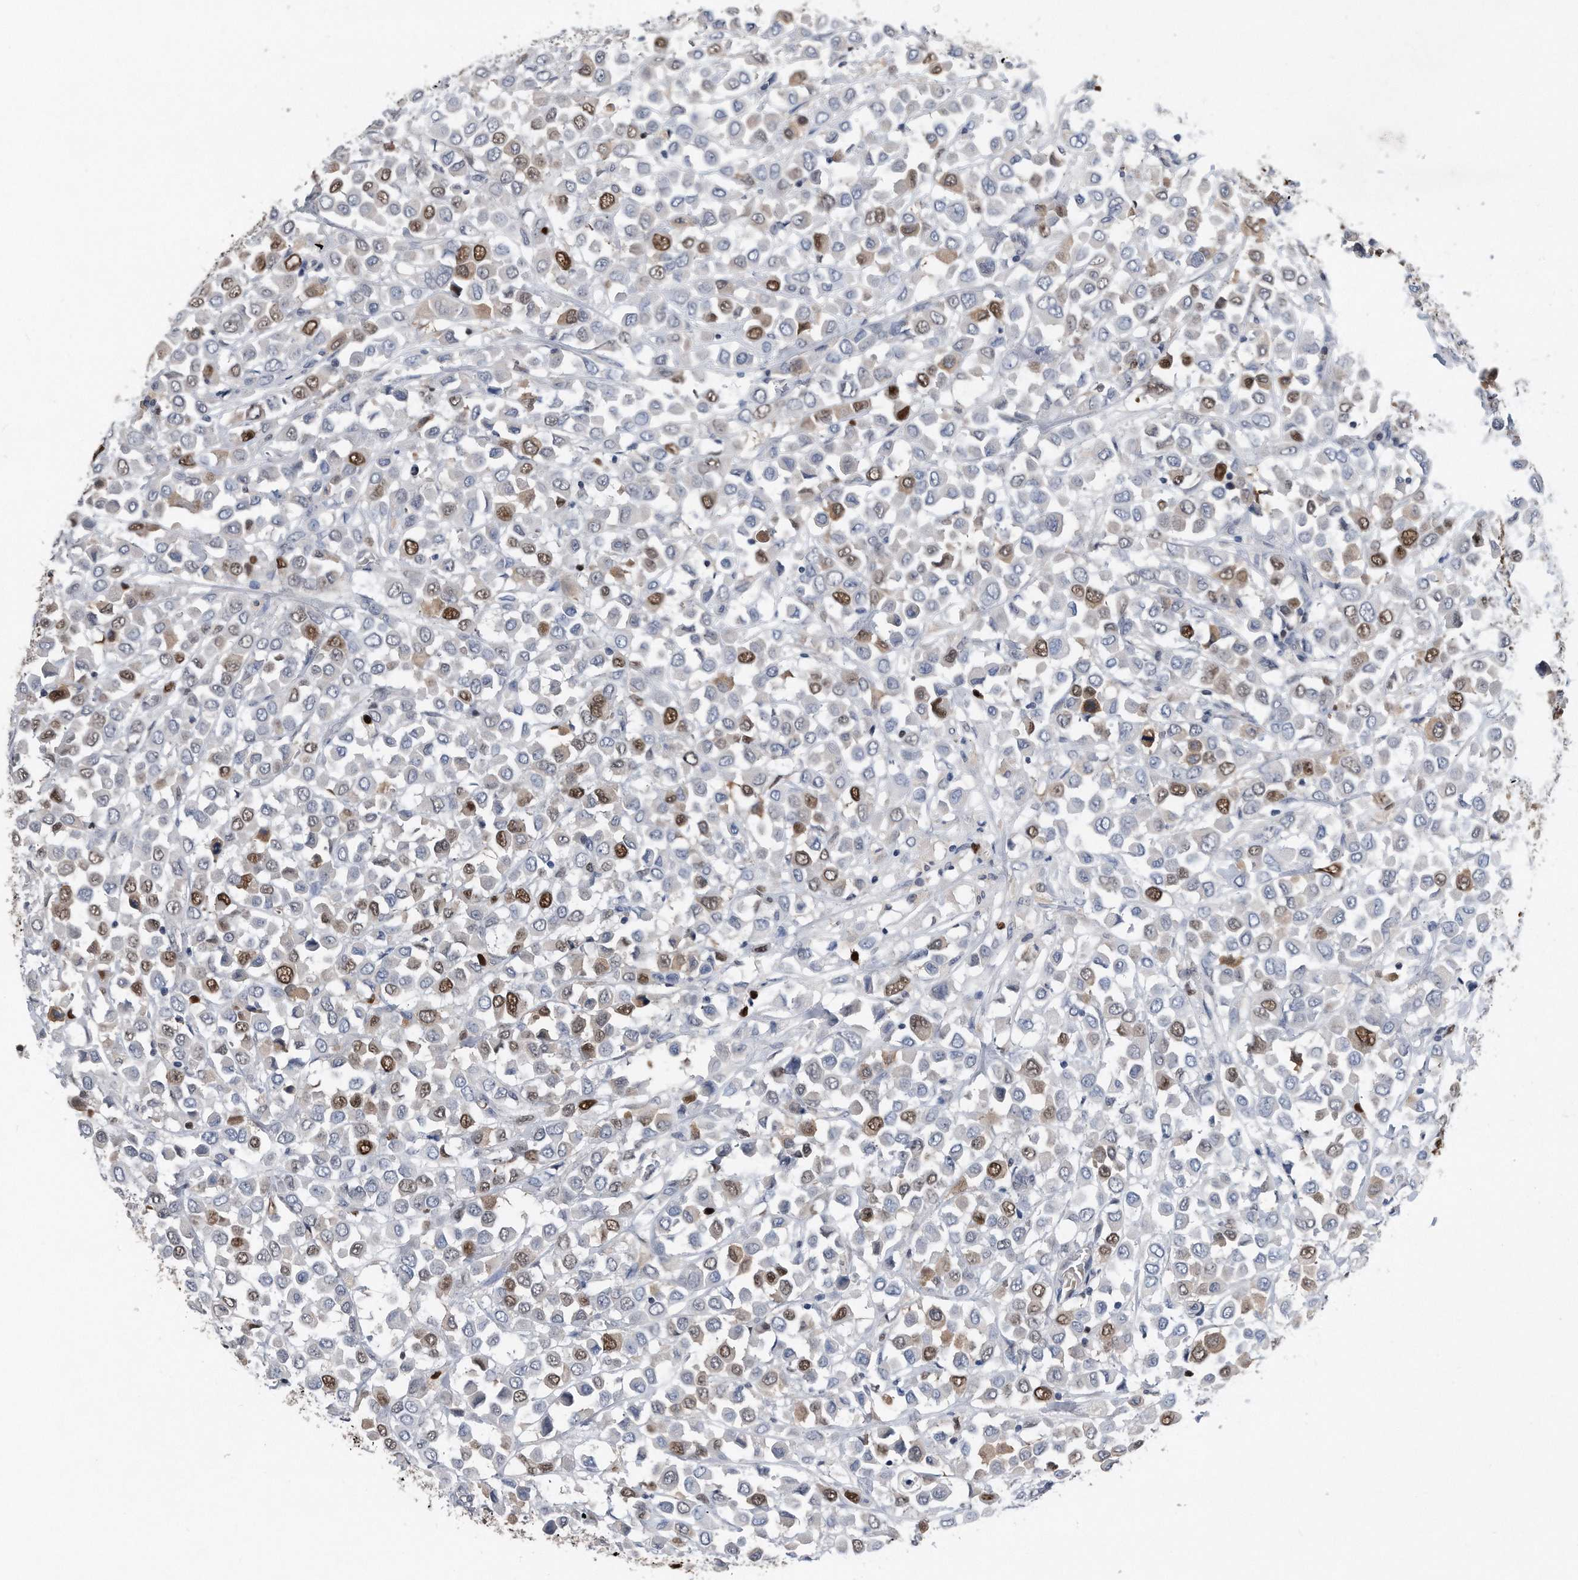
{"staining": {"intensity": "strong", "quantity": "<25%", "location": "nuclear"}, "tissue": "breast cancer", "cell_type": "Tumor cells", "image_type": "cancer", "snomed": [{"axis": "morphology", "description": "Duct carcinoma"}, {"axis": "topography", "description": "Breast"}], "caption": "A photomicrograph of human breast cancer stained for a protein shows strong nuclear brown staining in tumor cells.", "gene": "PCNA", "patient": {"sex": "female", "age": 61}}